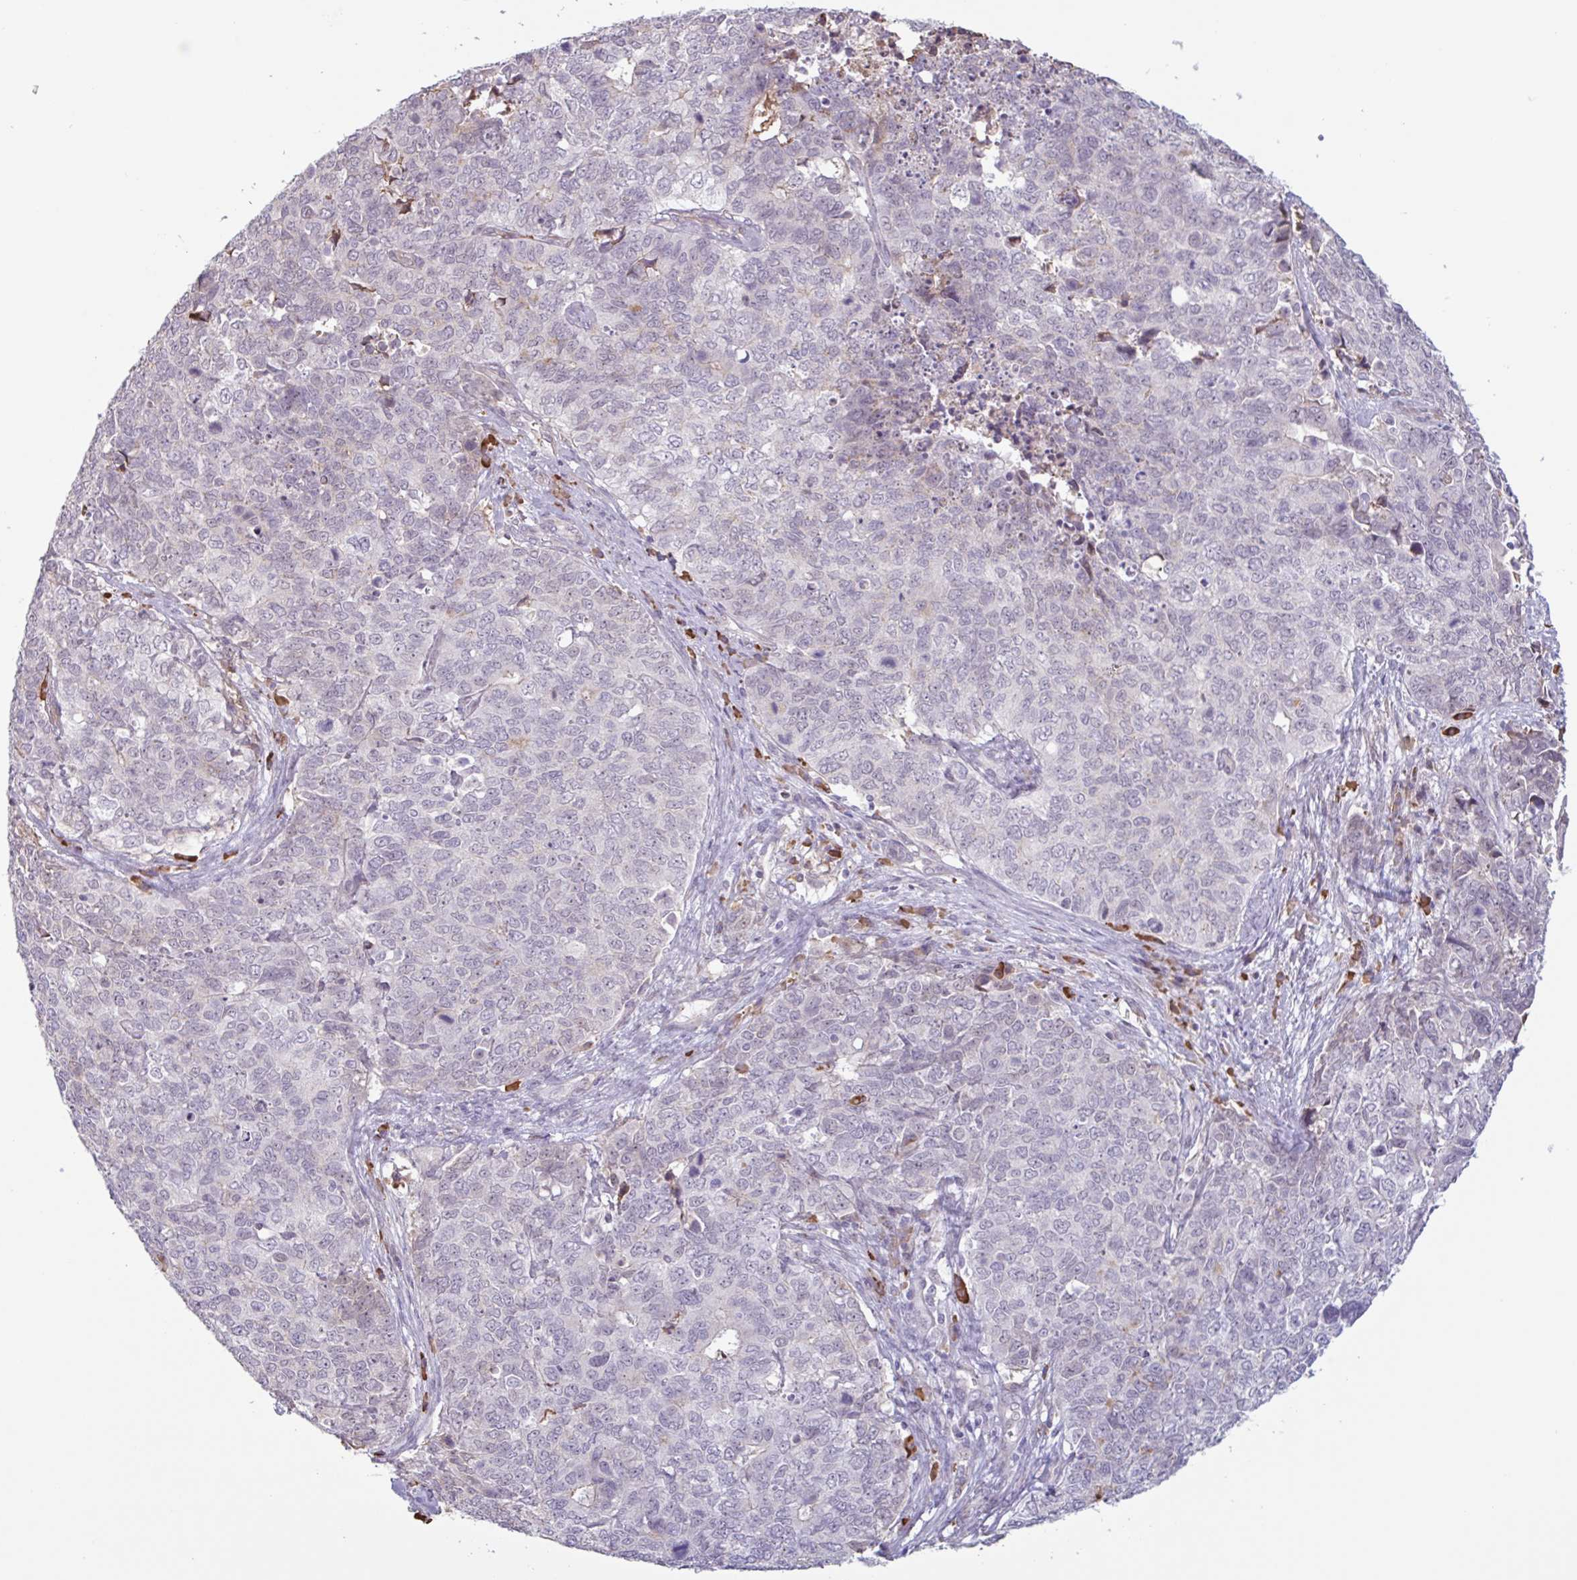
{"staining": {"intensity": "negative", "quantity": "none", "location": "none"}, "tissue": "cervical cancer", "cell_type": "Tumor cells", "image_type": "cancer", "snomed": [{"axis": "morphology", "description": "Adenocarcinoma, NOS"}, {"axis": "topography", "description": "Cervix"}], "caption": "High magnification brightfield microscopy of cervical cancer (adenocarcinoma) stained with DAB (3,3'-diaminobenzidine) (brown) and counterstained with hematoxylin (blue): tumor cells show no significant expression.", "gene": "TAF1D", "patient": {"sex": "female", "age": 63}}